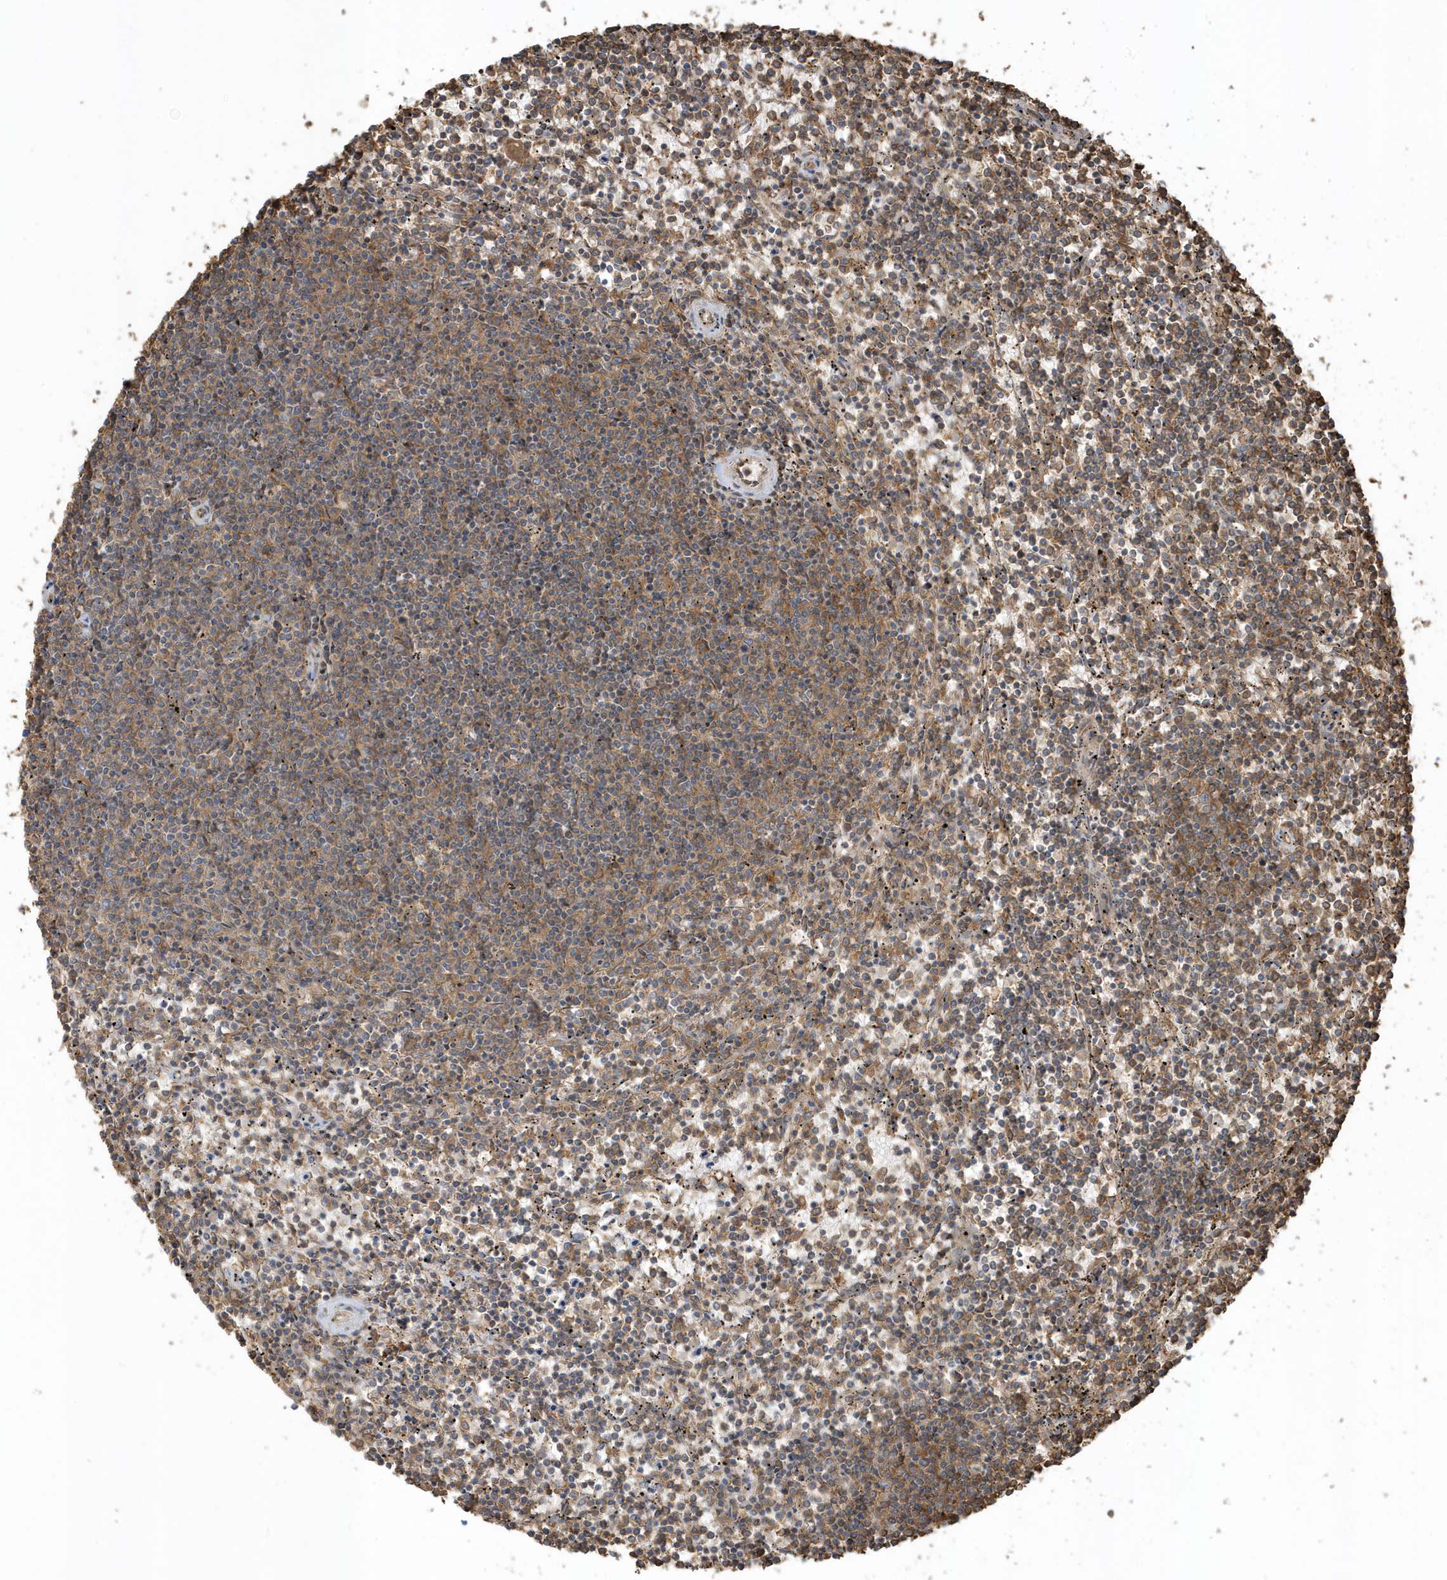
{"staining": {"intensity": "moderate", "quantity": "25%-75%", "location": "cytoplasmic/membranous"}, "tissue": "lymphoma", "cell_type": "Tumor cells", "image_type": "cancer", "snomed": [{"axis": "morphology", "description": "Malignant lymphoma, non-Hodgkin's type, Low grade"}, {"axis": "topography", "description": "Spleen"}], "caption": "Lymphoma stained with IHC reveals moderate cytoplasmic/membranous expression in approximately 25%-75% of tumor cells.", "gene": "ZBTB8A", "patient": {"sex": "female", "age": 50}}